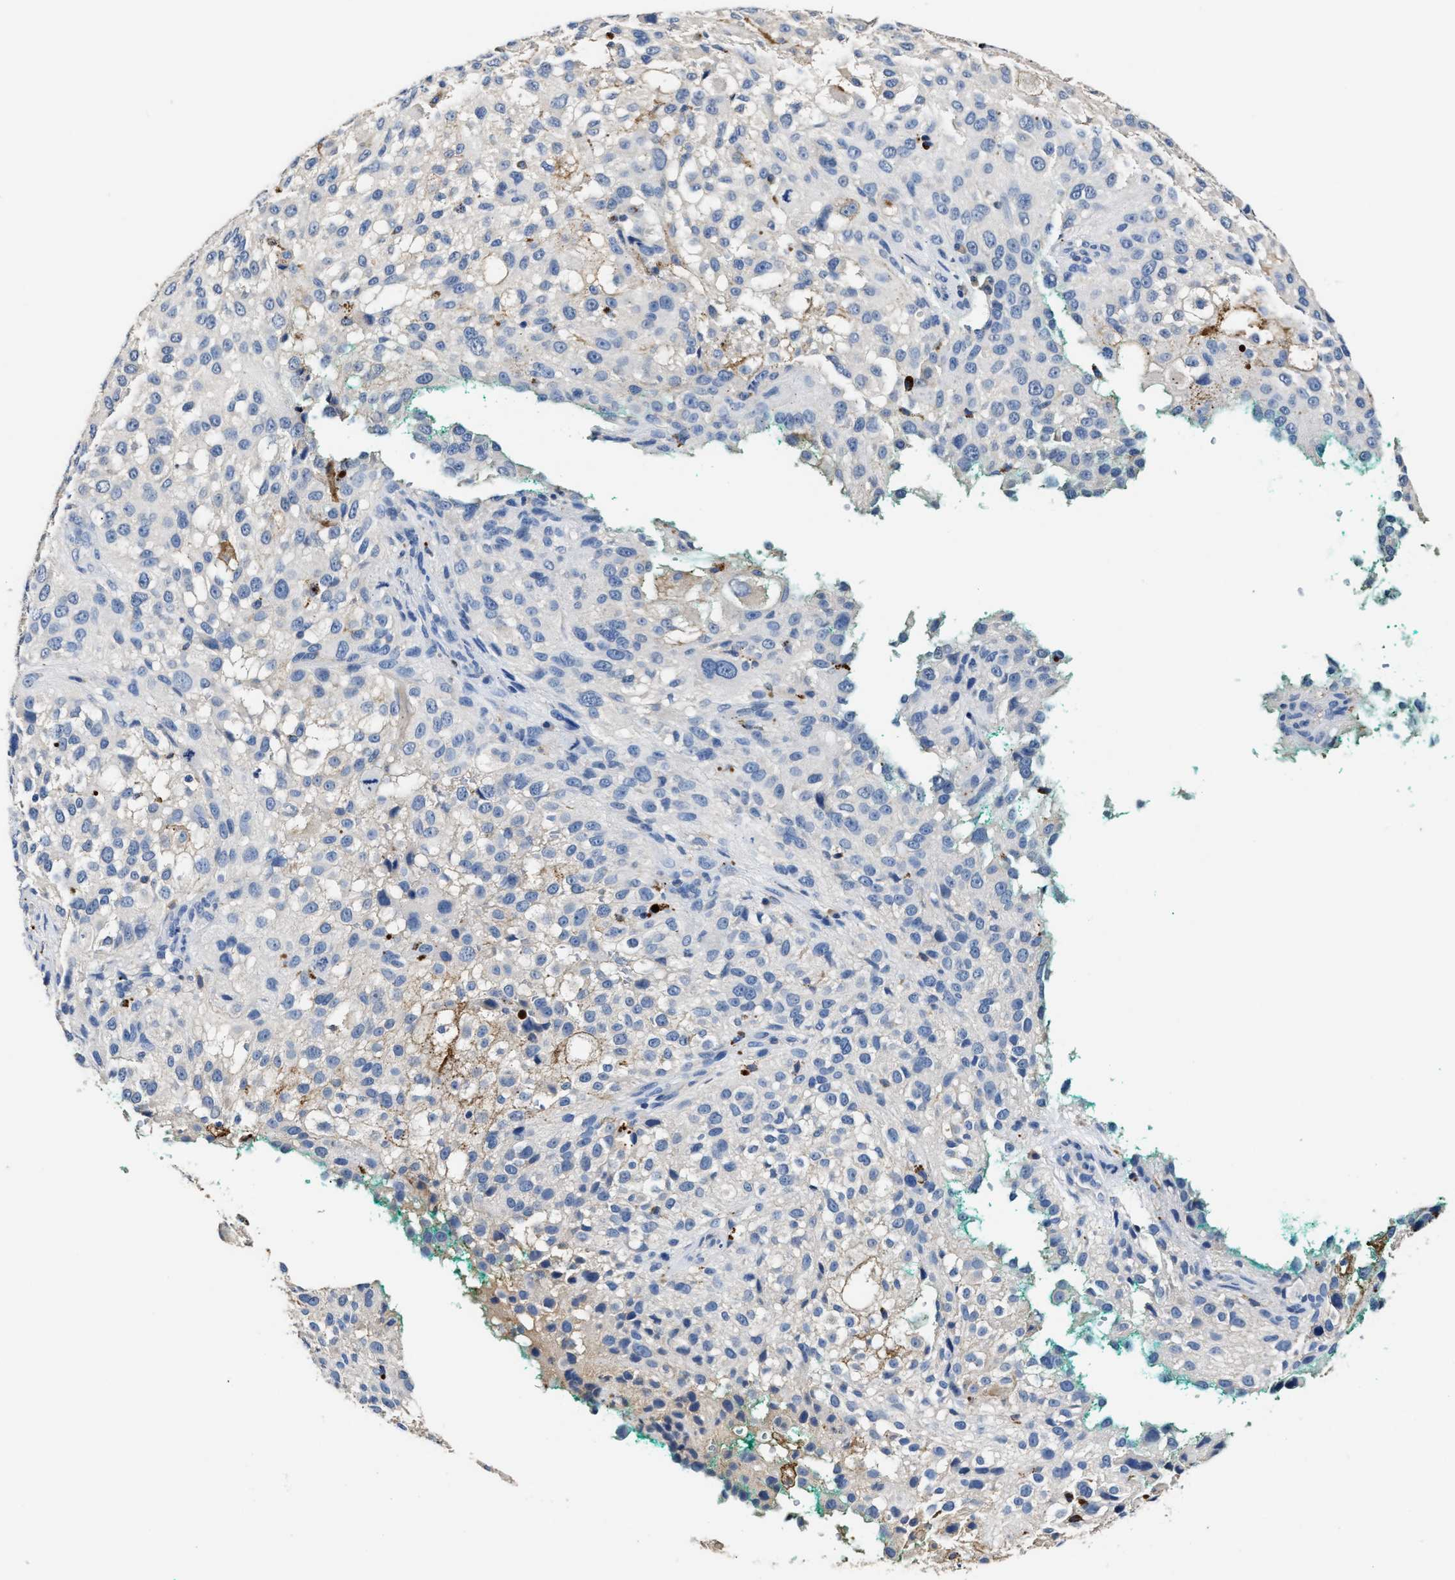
{"staining": {"intensity": "negative", "quantity": "none", "location": "none"}, "tissue": "melanoma", "cell_type": "Tumor cells", "image_type": "cancer", "snomed": [{"axis": "morphology", "description": "Necrosis, NOS"}, {"axis": "morphology", "description": "Malignant melanoma, NOS"}, {"axis": "topography", "description": "Skin"}], "caption": "The micrograph displays no staining of tumor cells in melanoma.", "gene": "SLCO2B1", "patient": {"sex": "female", "age": 87}}